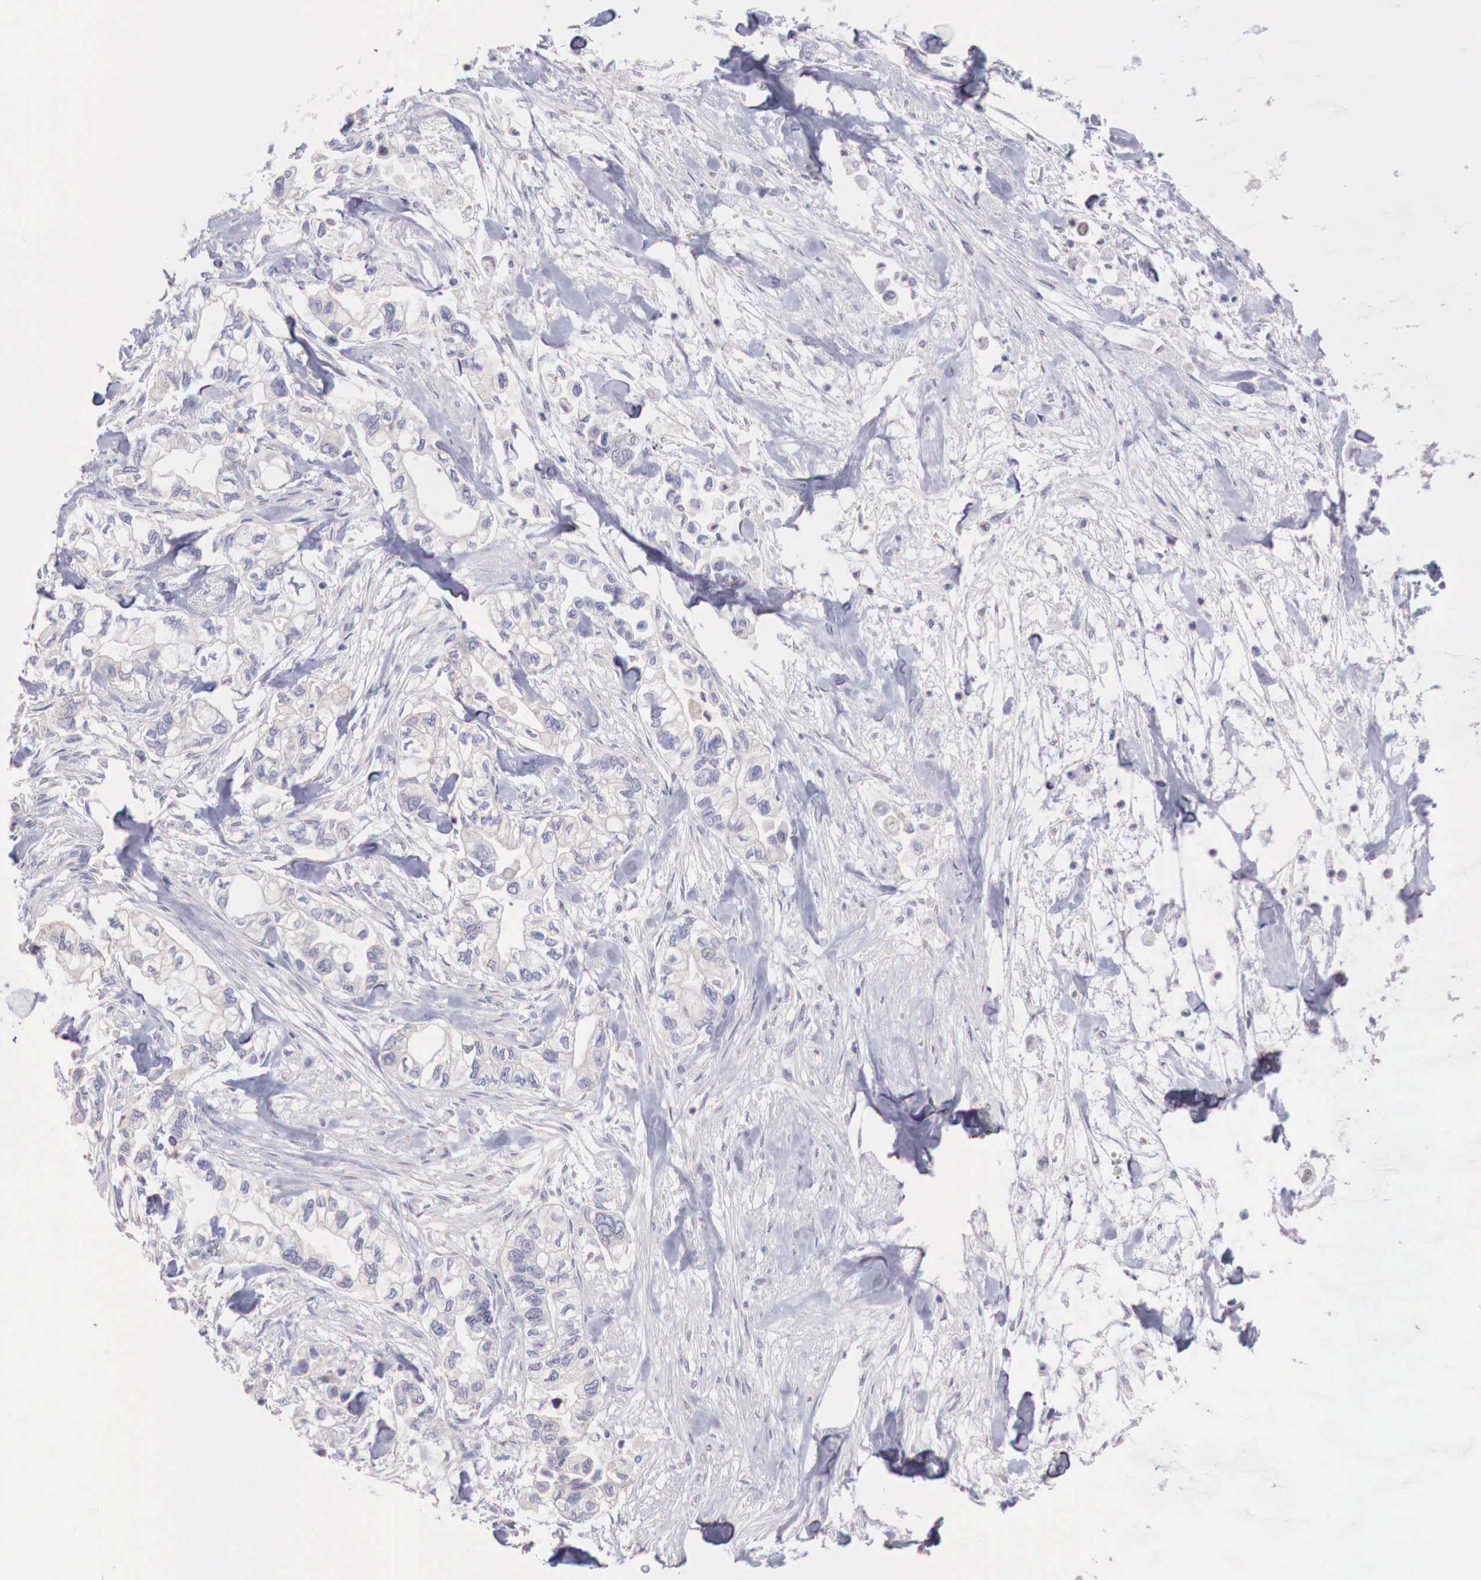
{"staining": {"intensity": "negative", "quantity": "none", "location": "none"}, "tissue": "pancreatic cancer", "cell_type": "Tumor cells", "image_type": "cancer", "snomed": [{"axis": "morphology", "description": "Adenocarcinoma, NOS"}, {"axis": "topography", "description": "Pancreas"}], "caption": "The image shows no significant expression in tumor cells of pancreatic adenocarcinoma.", "gene": "XPNPEP2", "patient": {"sex": "male", "age": 79}}